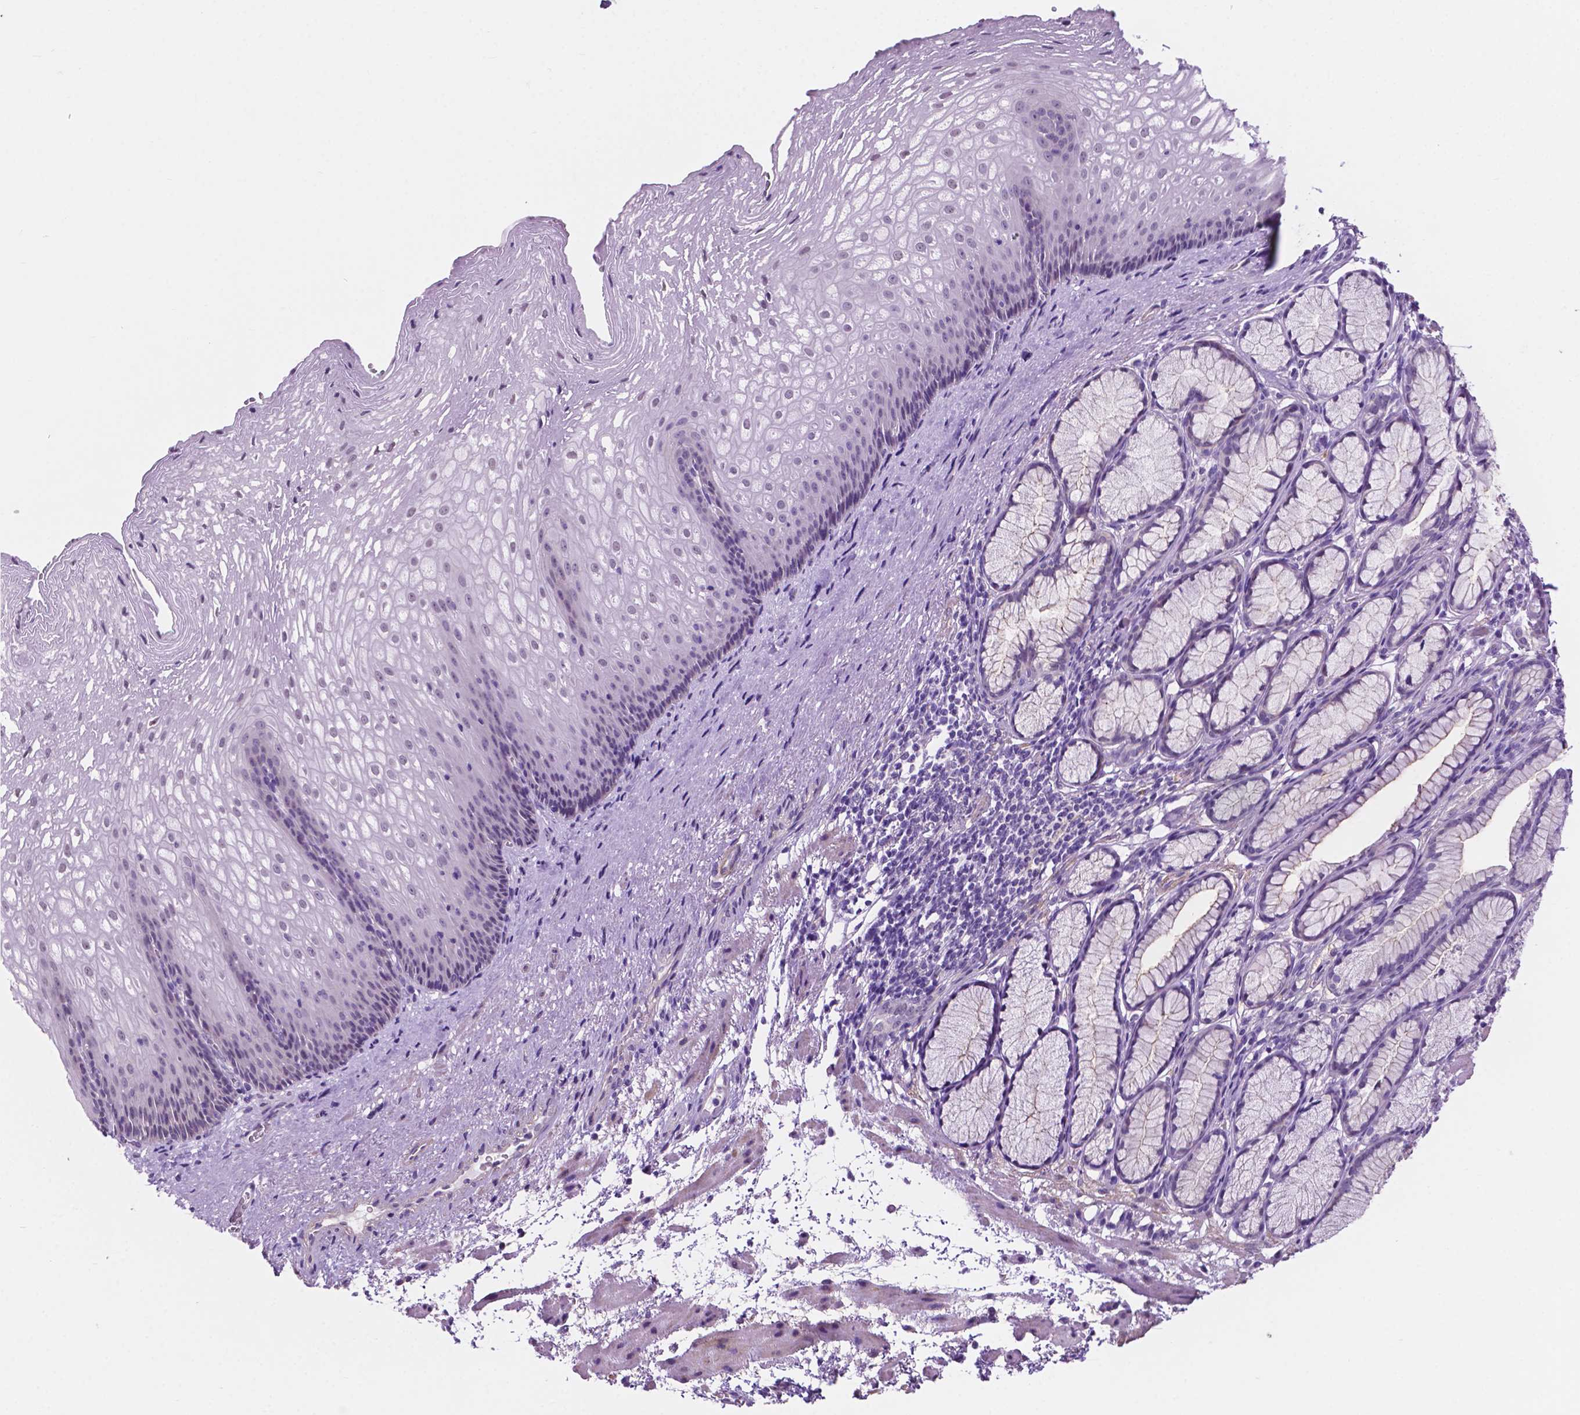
{"staining": {"intensity": "negative", "quantity": "none", "location": "none"}, "tissue": "esophagus", "cell_type": "Squamous epithelial cells", "image_type": "normal", "snomed": [{"axis": "morphology", "description": "Normal tissue, NOS"}, {"axis": "topography", "description": "Esophagus"}], "caption": "High power microscopy photomicrograph of an immunohistochemistry (IHC) photomicrograph of benign esophagus, revealing no significant positivity in squamous epithelial cells. (DAB immunohistochemistry, high magnification).", "gene": "ACY3", "patient": {"sex": "male", "age": 76}}